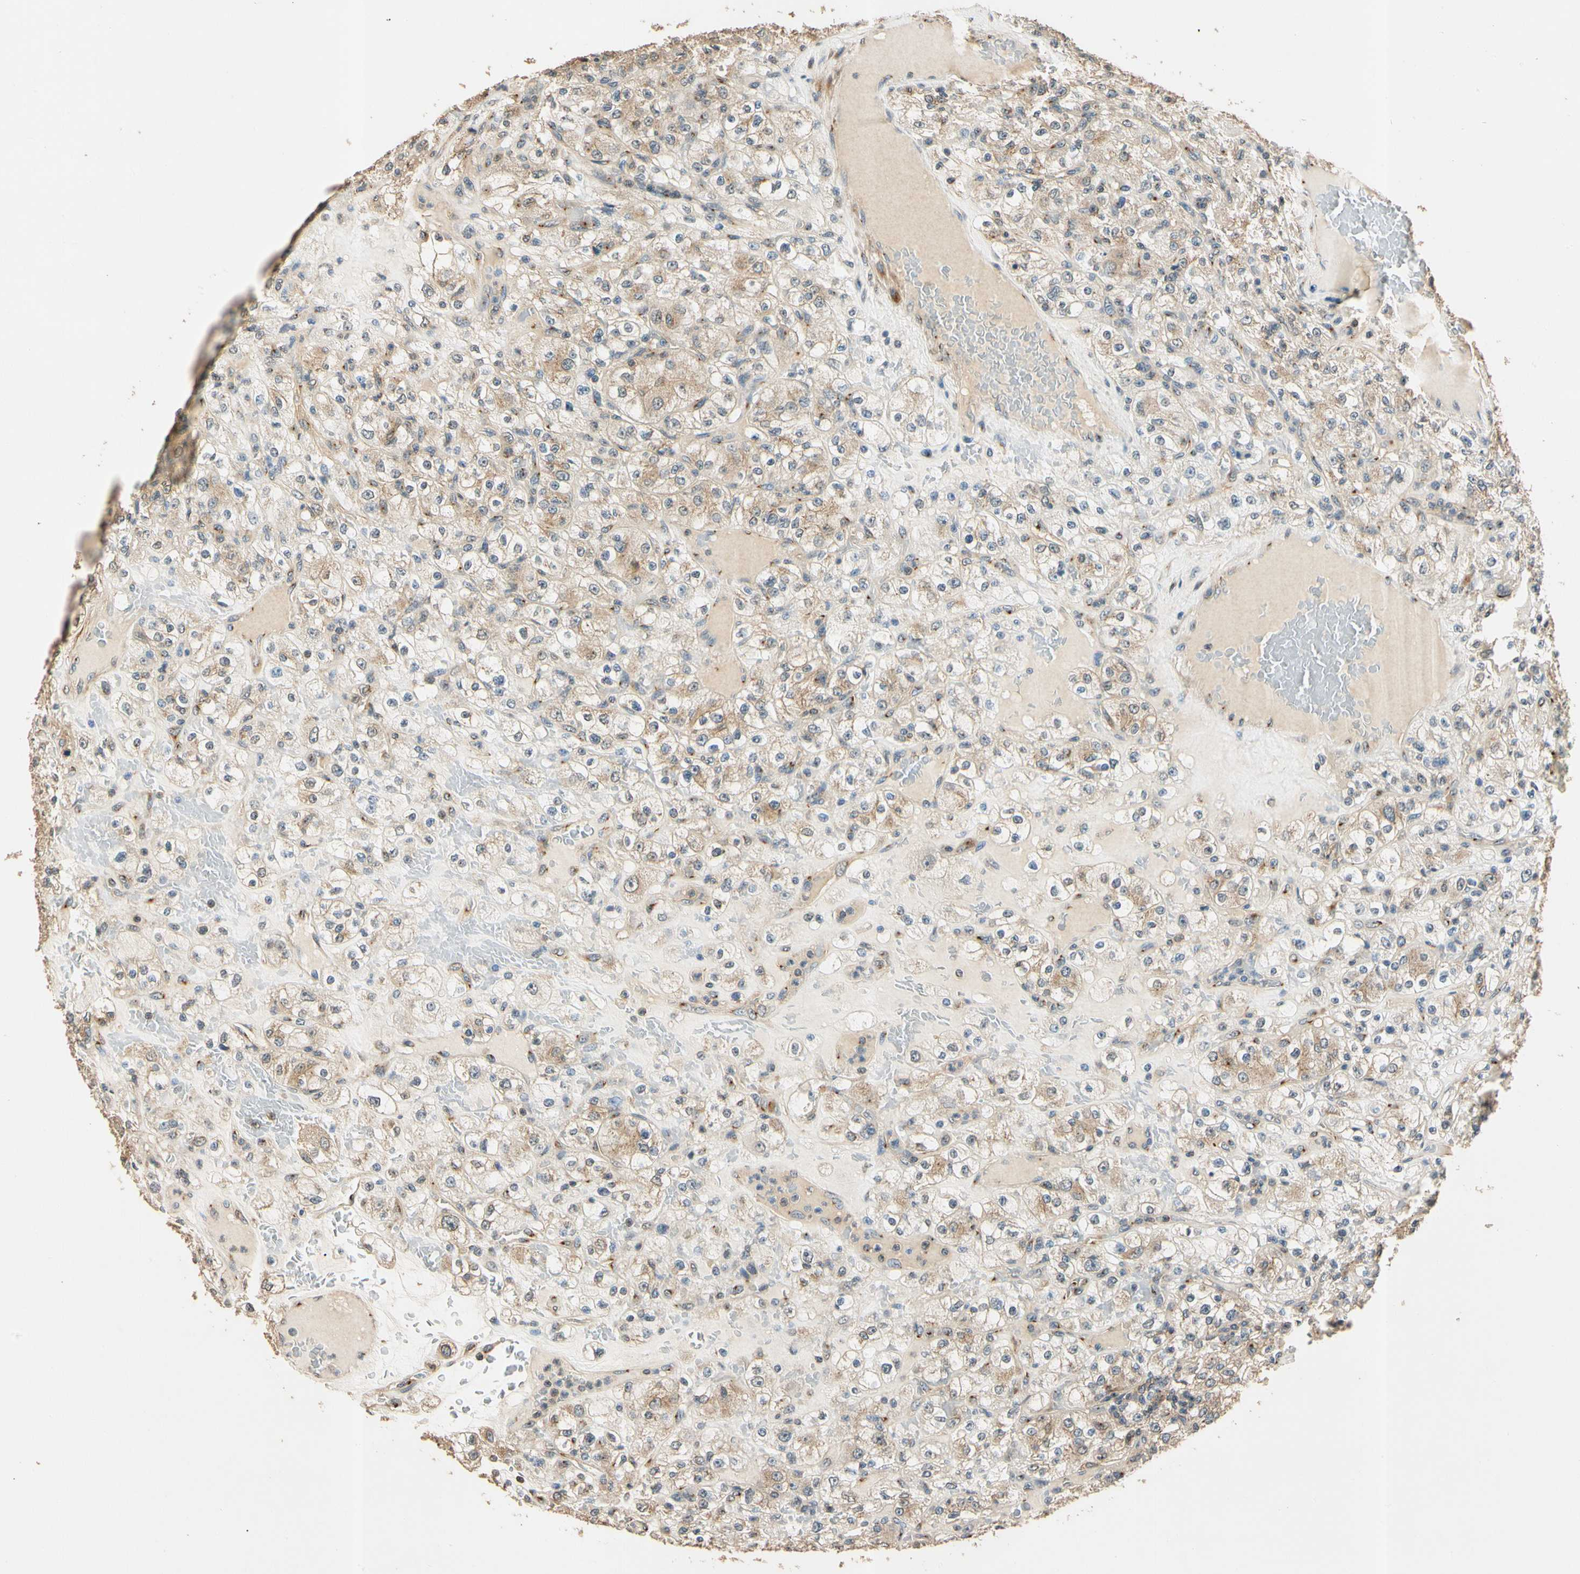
{"staining": {"intensity": "weak", "quantity": "25%-75%", "location": "cytoplasmic/membranous"}, "tissue": "renal cancer", "cell_type": "Tumor cells", "image_type": "cancer", "snomed": [{"axis": "morphology", "description": "Normal tissue, NOS"}, {"axis": "morphology", "description": "Adenocarcinoma, NOS"}, {"axis": "topography", "description": "Kidney"}], "caption": "Immunohistochemistry (DAB) staining of human adenocarcinoma (renal) displays weak cytoplasmic/membranous protein positivity in about 25%-75% of tumor cells. The staining was performed using DAB to visualize the protein expression in brown, while the nuclei were stained in blue with hematoxylin (Magnification: 20x).", "gene": "AKAP9", "patient": {"sex": "female", "age": 72}}